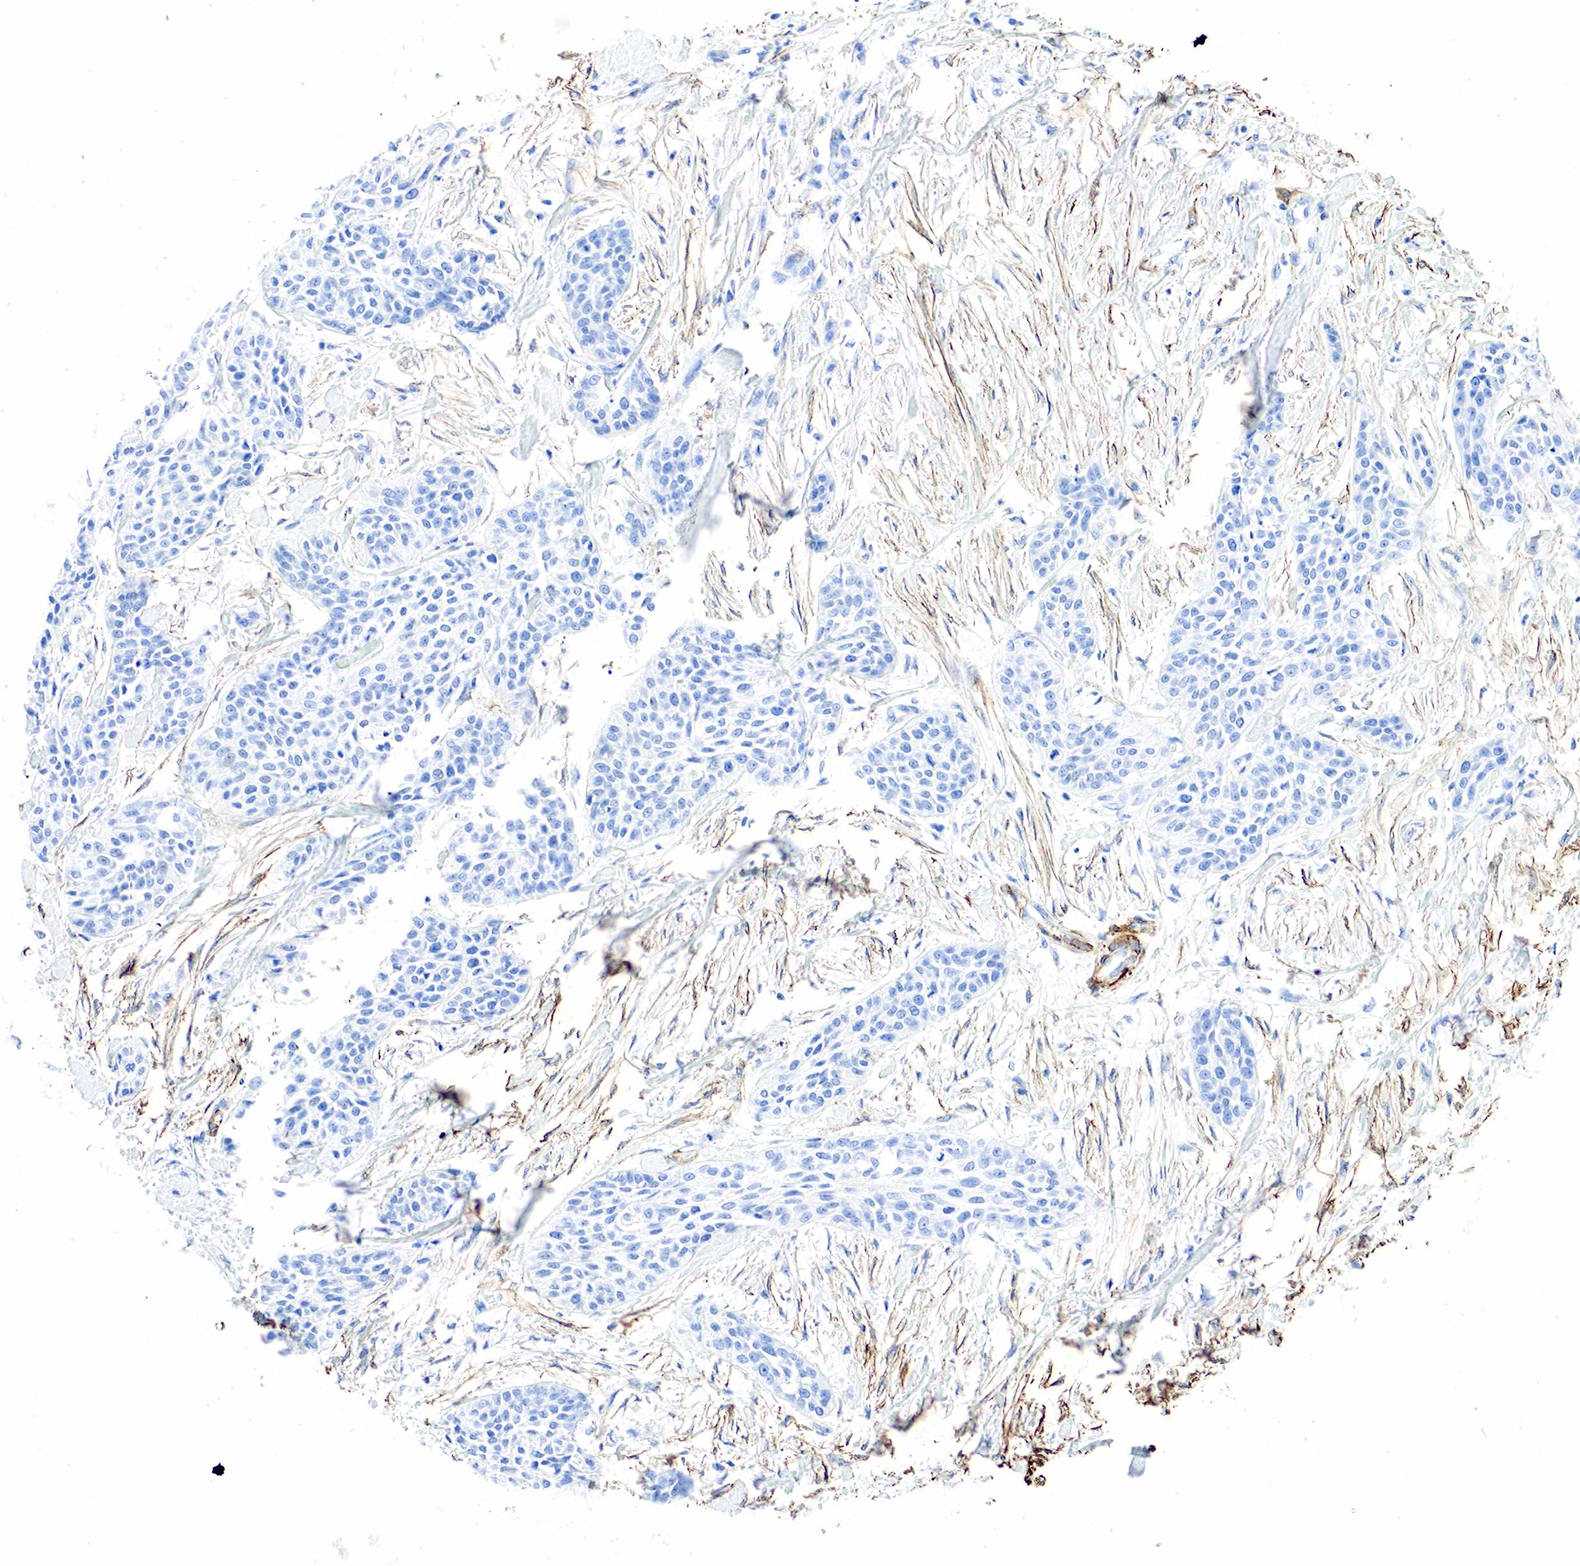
{"staining": {"intensity": "negative", "quantity": "none", "location": "none"}, "tissue": "urothelial cancer", "cell_type": "Tumor cells", "image_type": "cancer", "snomed": [{"axis": "morphology", "description": "Urothelial carcinoma, High grade"}, {"axis": "topography", "description": "Urinary bladder"}], "caption": "Image shows no protein positivity in tumor cells of high-grade urothelial carcinoma tissue.", "gene": "ACTA1", "patient": {"sex": "male", "age": 56}}